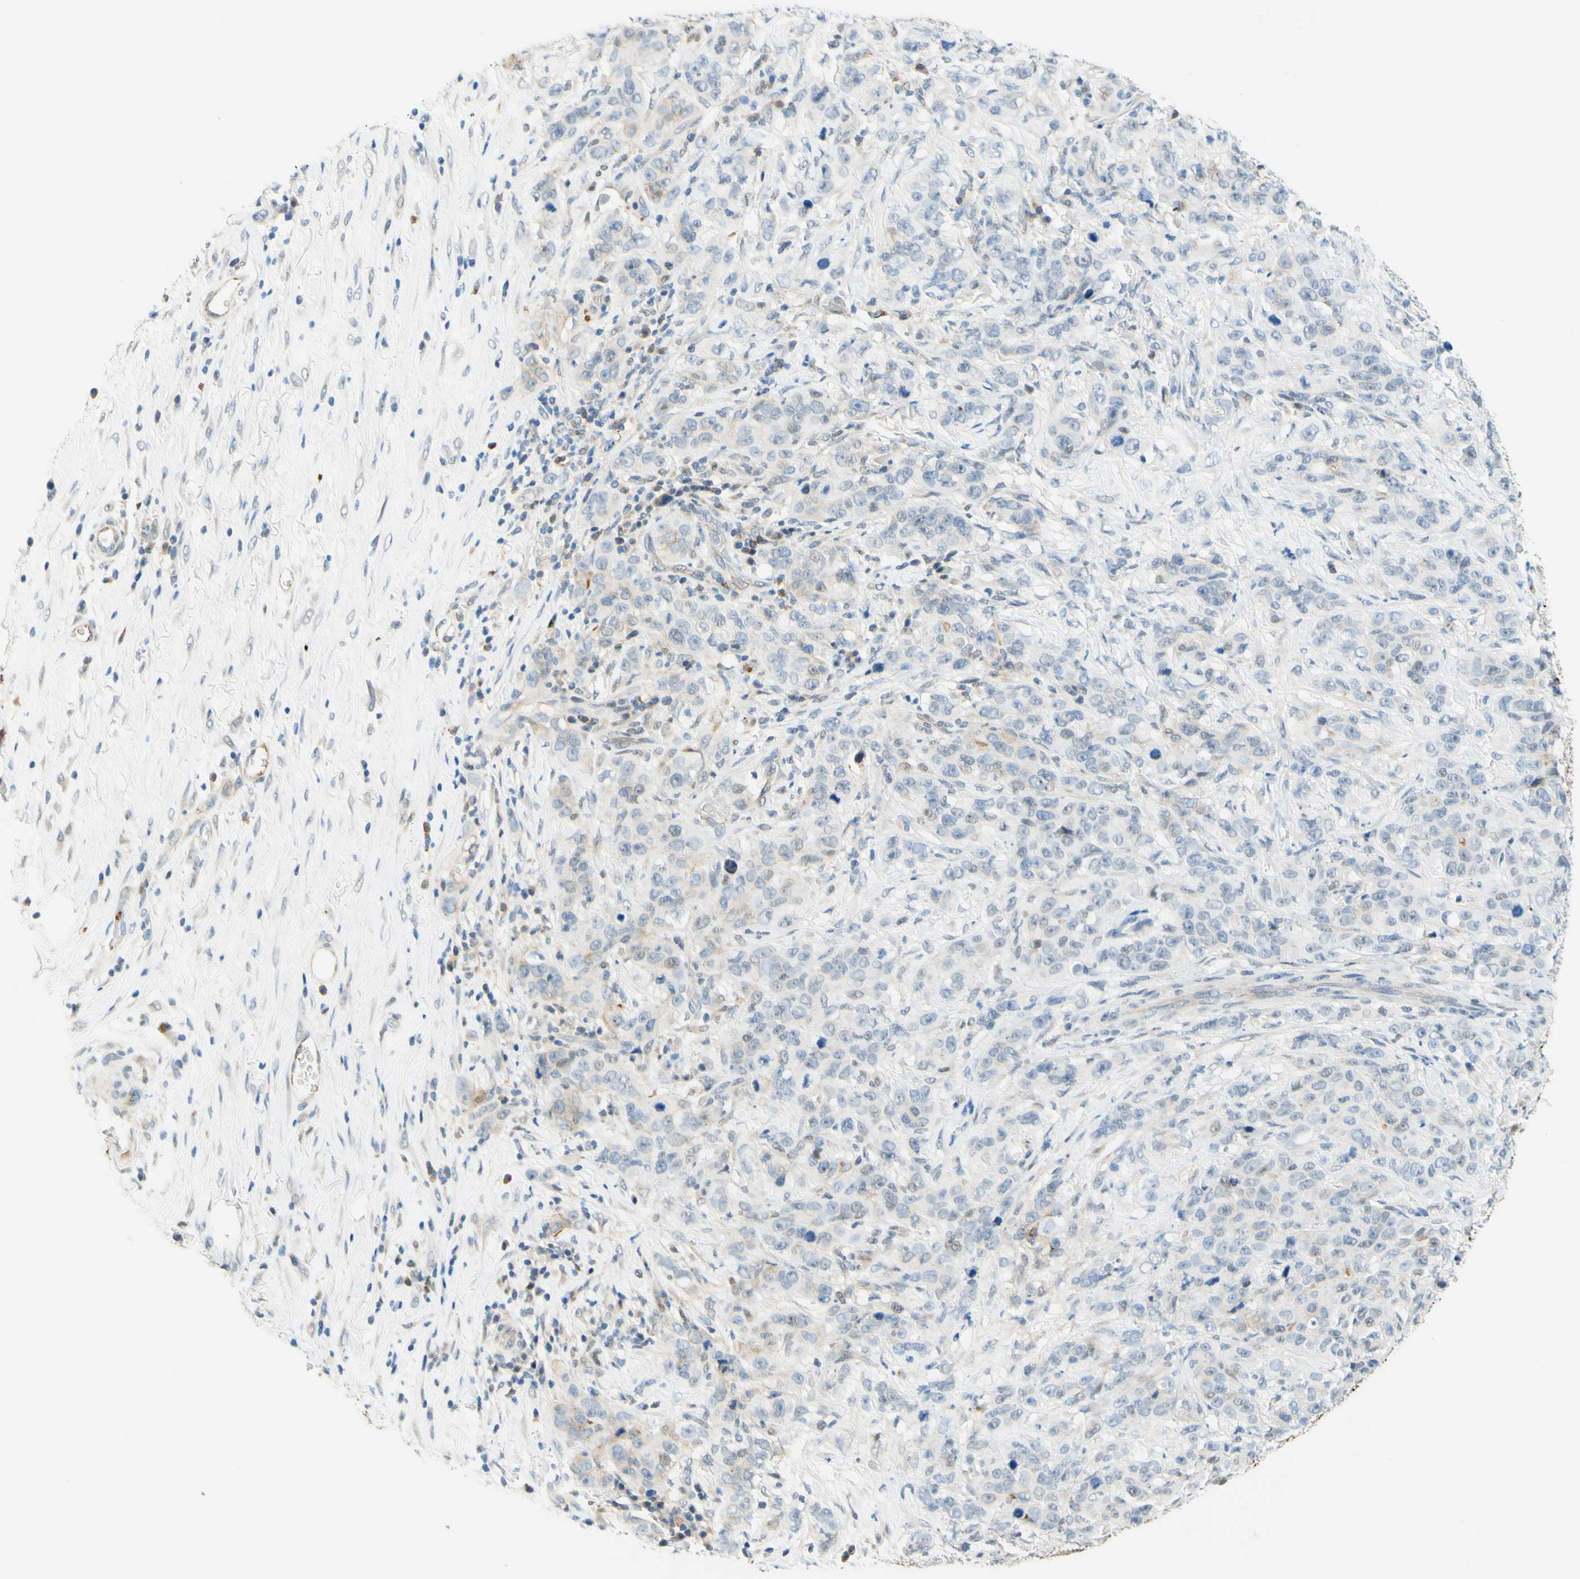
{"staining": {"intensity": "negative", "quantity": "none", "location": "none"}, "tissue": "stomach cancer", "cell_type": "Tumor cells", "image_type": "cancer", "snomed": [{"axis": "morphology", "description": "Adenocarcinoma, NOS"}, {"axis": "topography", "description": "Stomach"}], "caption": "The photomicrograph reveals no staining of tumor cells in stomach adenocarcinoma.", "gene": "TREM2", "patient": {"sex": "male", "age": 48}}